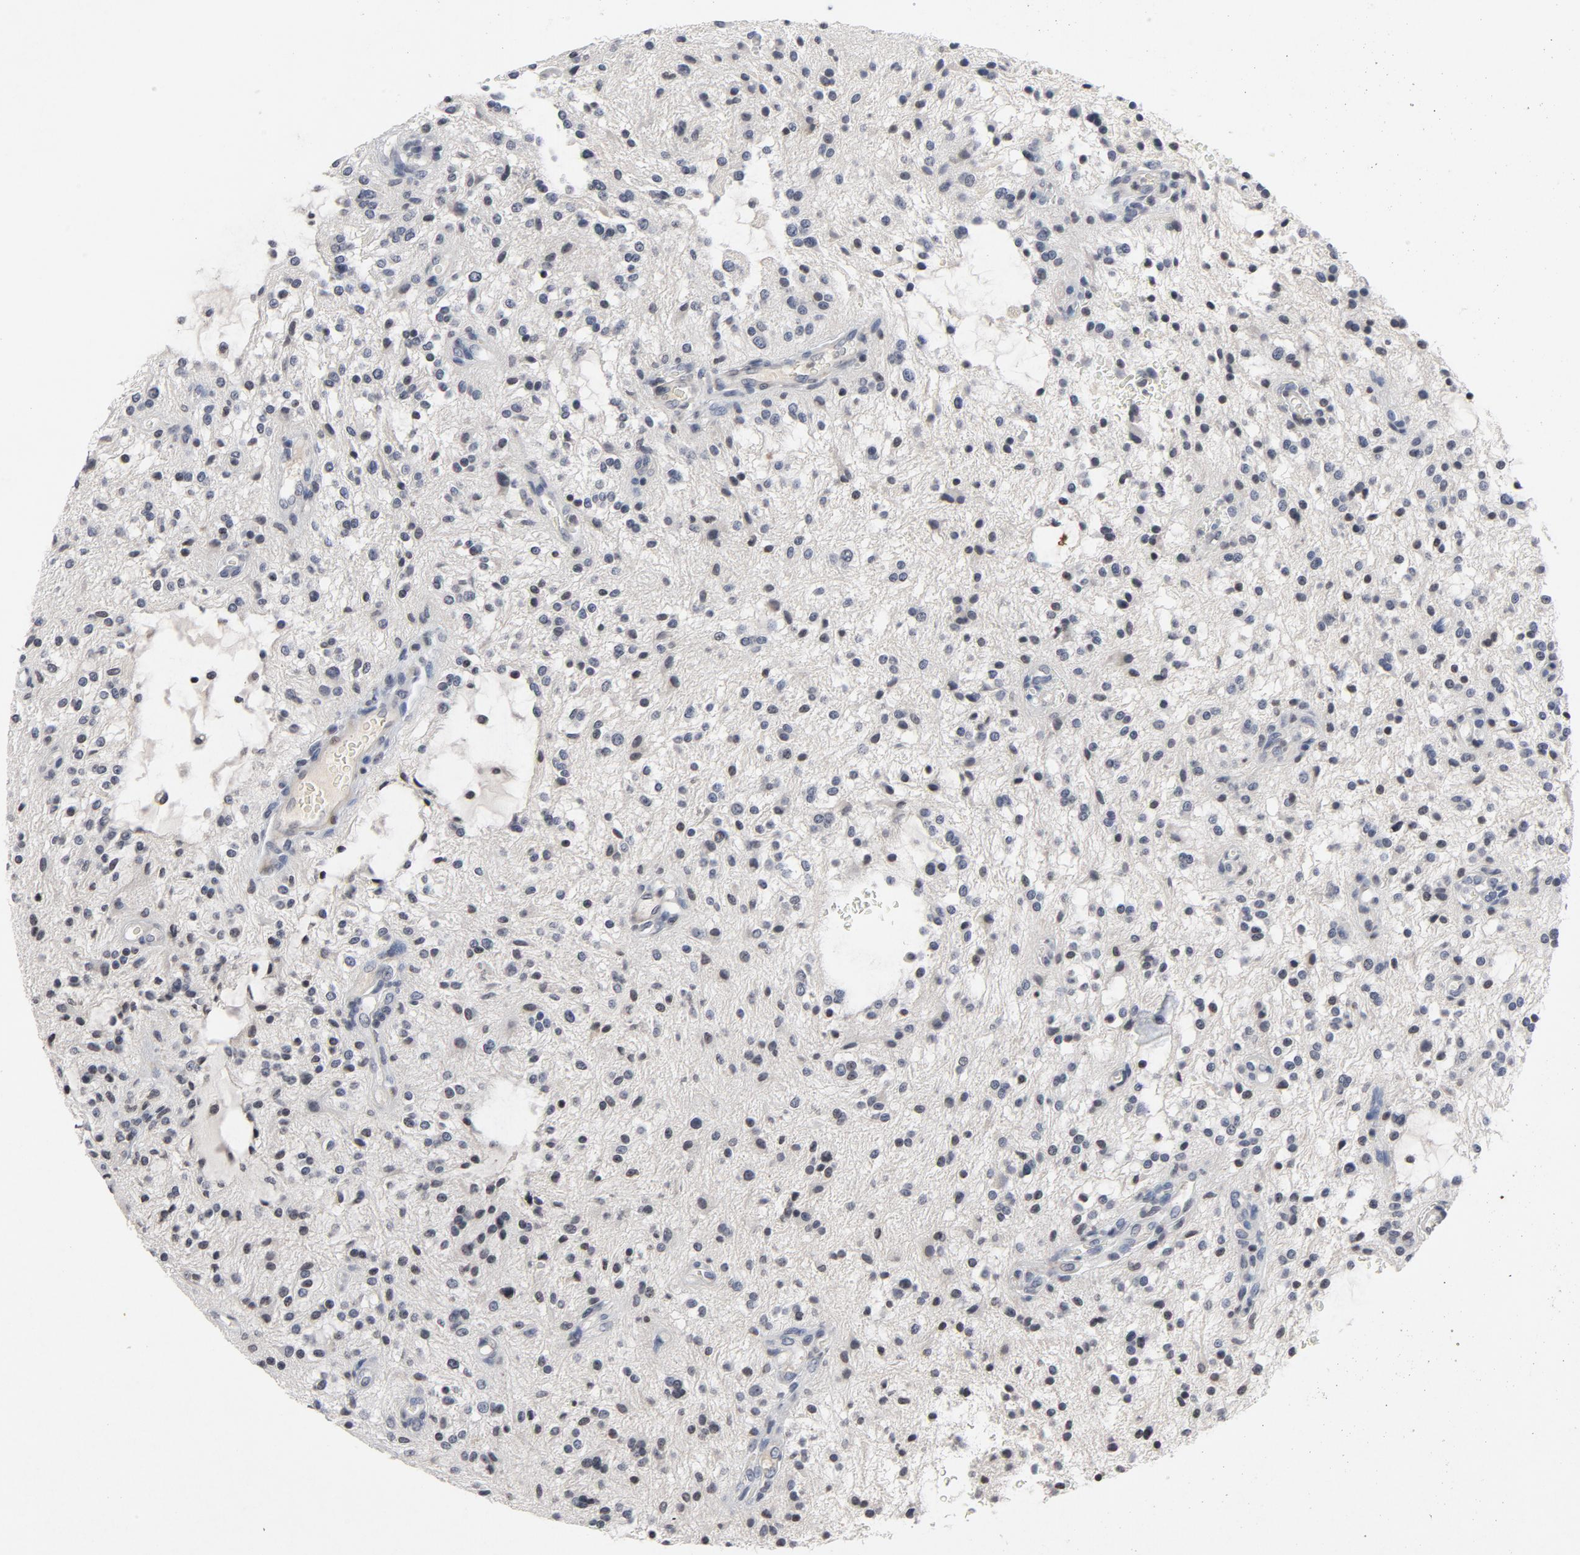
{"staining": {"intensity": "negative", "quantity": "none", "location": "none"}, "tissue": "glioma", "cell_type": "Tumor cells", "image_type": "cancer", "snomed": [{"axis": "morphology", "description": "Glioma, malignant, NOS"}, {"axis": "topography", "description": "Cerebellum"}], "caption": "Tumor cells show no significant protein expression in glioma (malignant).", "gene": "TCL1A", "patient": {"sex": "female", "age": 10}}